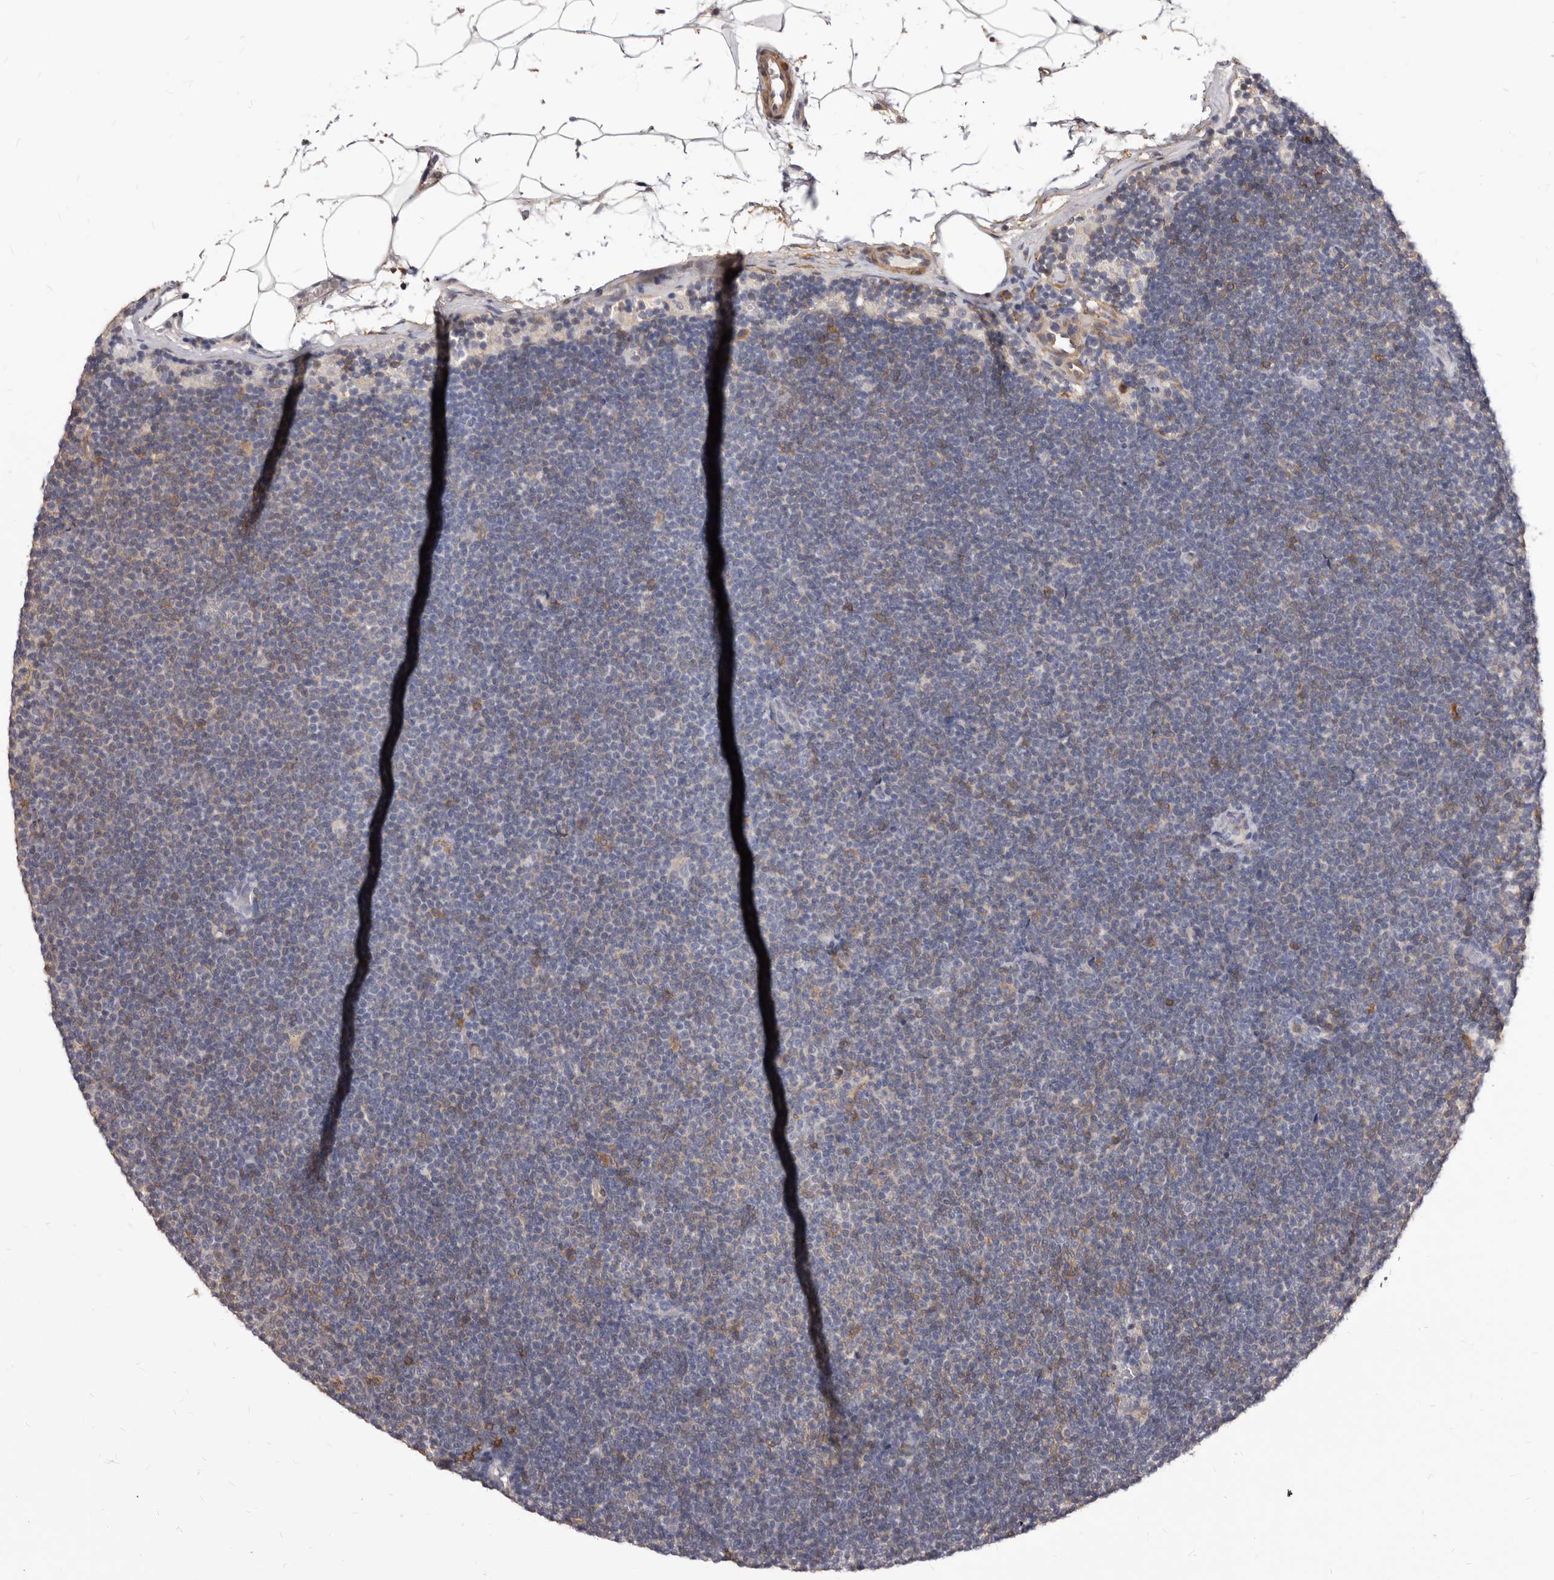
{"staining": {"intensity": "negative", "quantity": "none", "location": "none"}, "tissue": "lymphoma", "cell_type": "Tumor cells", "image_type": "cancer", "snomed": [{"axis": "morphology", "description": "Malignant lymphoma, non-Hodgkin's type, Low grade"}, {"axis": "topography", "description": "Lymph node"}], "caption": "An IHC histopathology image of lymphoma is shown. There is no staining in tumor cells of lymphoma. (Immunohistochemistry (ihc), brightfield microscopy, high magnification).", "gene": "NIBAN1", "patient": {"sex": "female", "age": 53}}